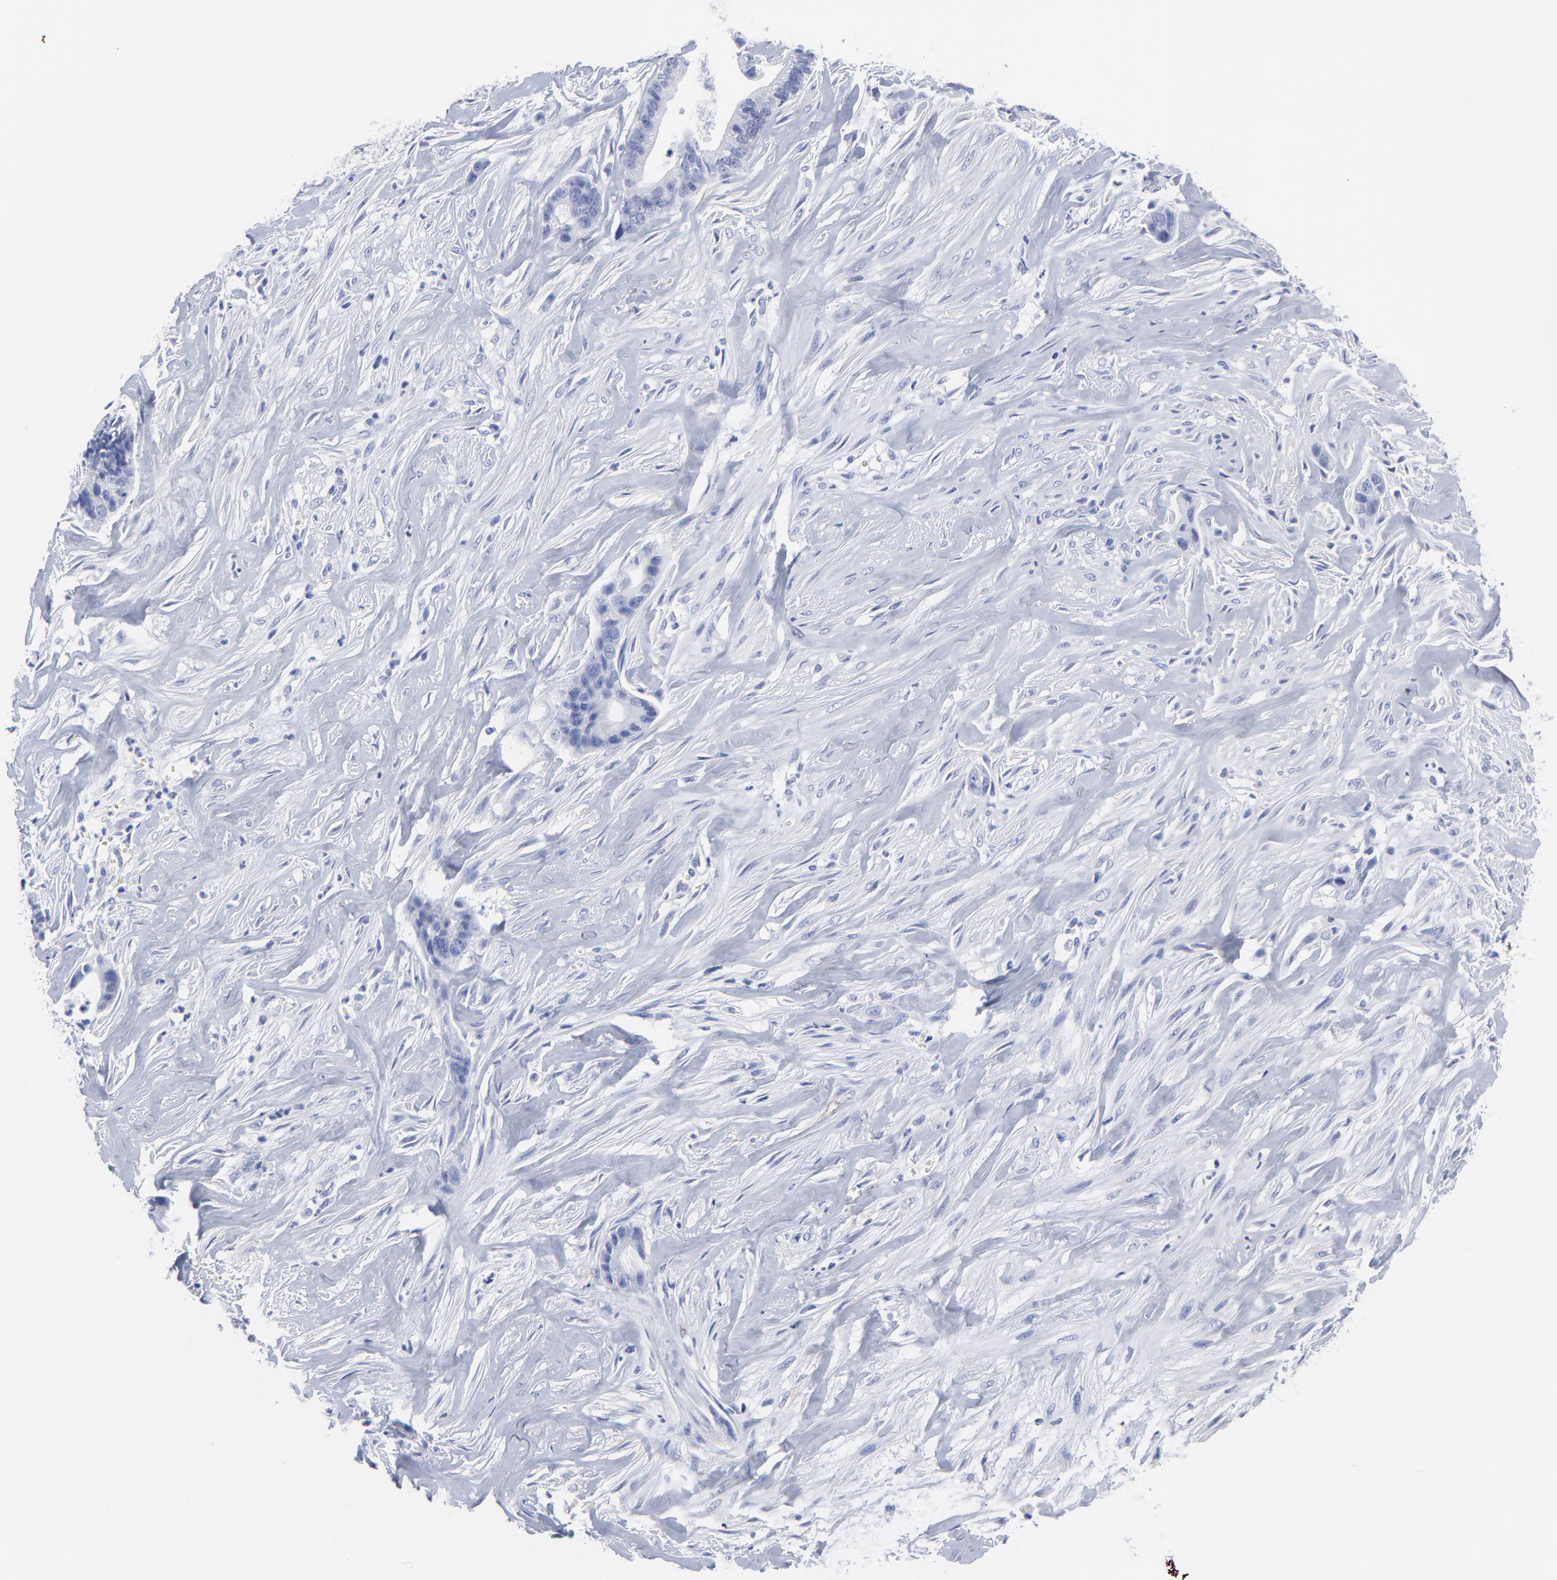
{"staining": {"intensity": "negative", "quantity": "none", "location": "none"}, "tissue": "liver cancer", "cell_type": "Tumor cells", "image_type": "cancer", "snomed": [{"axis": "morphology", "description": "Cholangiocarcinoma"}, {"axis": "topography", "description": "Liver"}], "caption": "High magnification brightfield microscopy of liver cholangiocarcinoma stained with DAB (brown) and counterstained with hematoxylin (blue): tumor cells show no significant staining.", "gene": "CNTN3", "patient": {"sex": "female", "age": 55}}